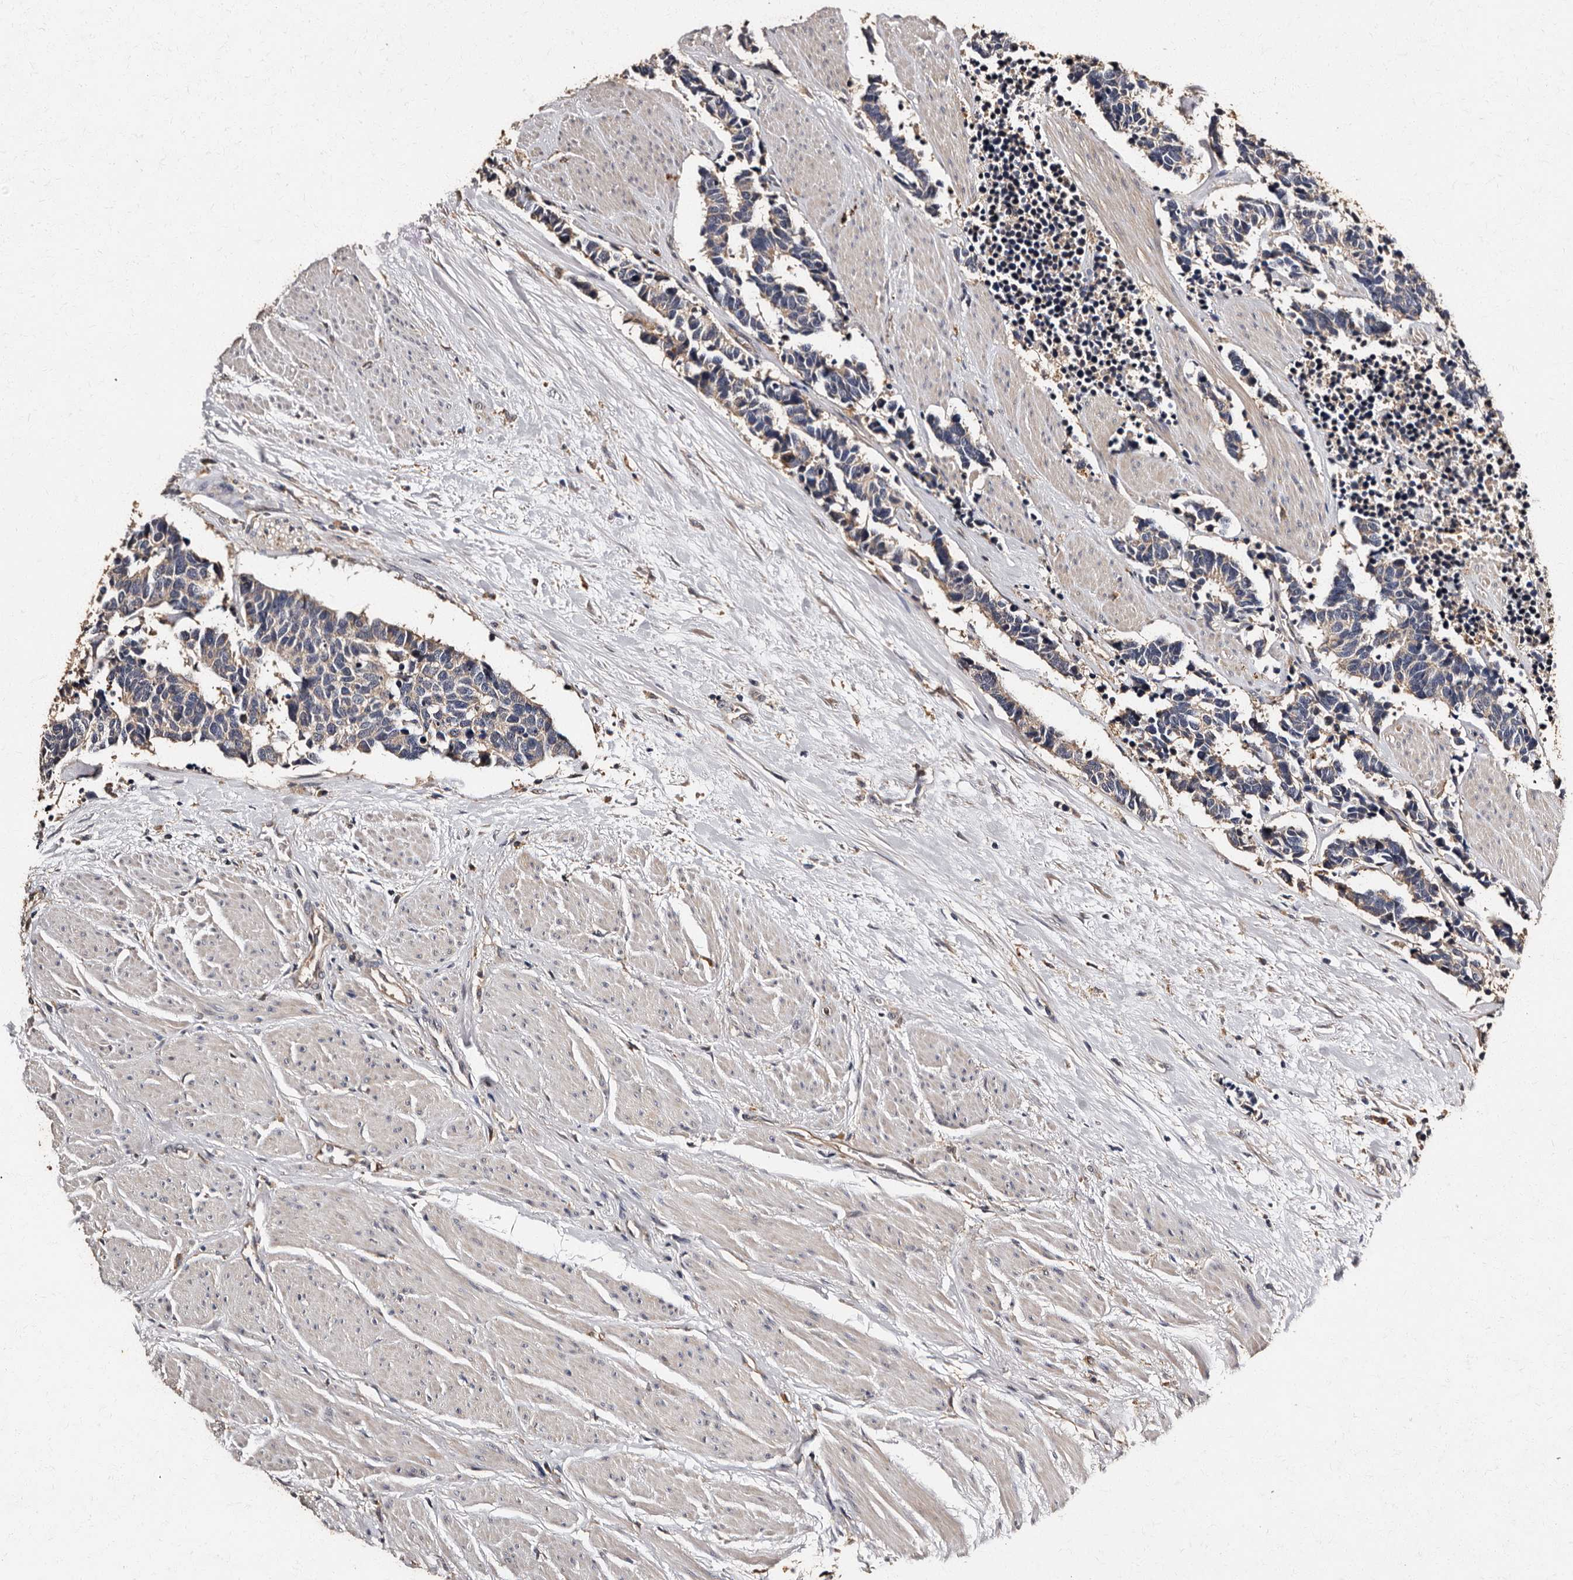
{"staining": {"intensity": "negative", "quantity": "none", "location": "none"}, "tissue": "carcinoid", "cell_type": "Tumor cells", "image_type": "cancer", "snomed": [{"axis": "morphology", "description": "Carcinoma, NOS"}, {"axis": "morphology", "description": "Carcinoid, malignant, NOS"}, {"axis": "topography", "description": "Urinary bladder"}], "caption": "A high-resolution micrograph shows immunohistochemistry staining of carcinoid, which exhibits no significant positivity in tumor cells. Nuclei are stained in blue.", "gene": "ADCK5", "patient": {"sex": "male", "age": 57}}